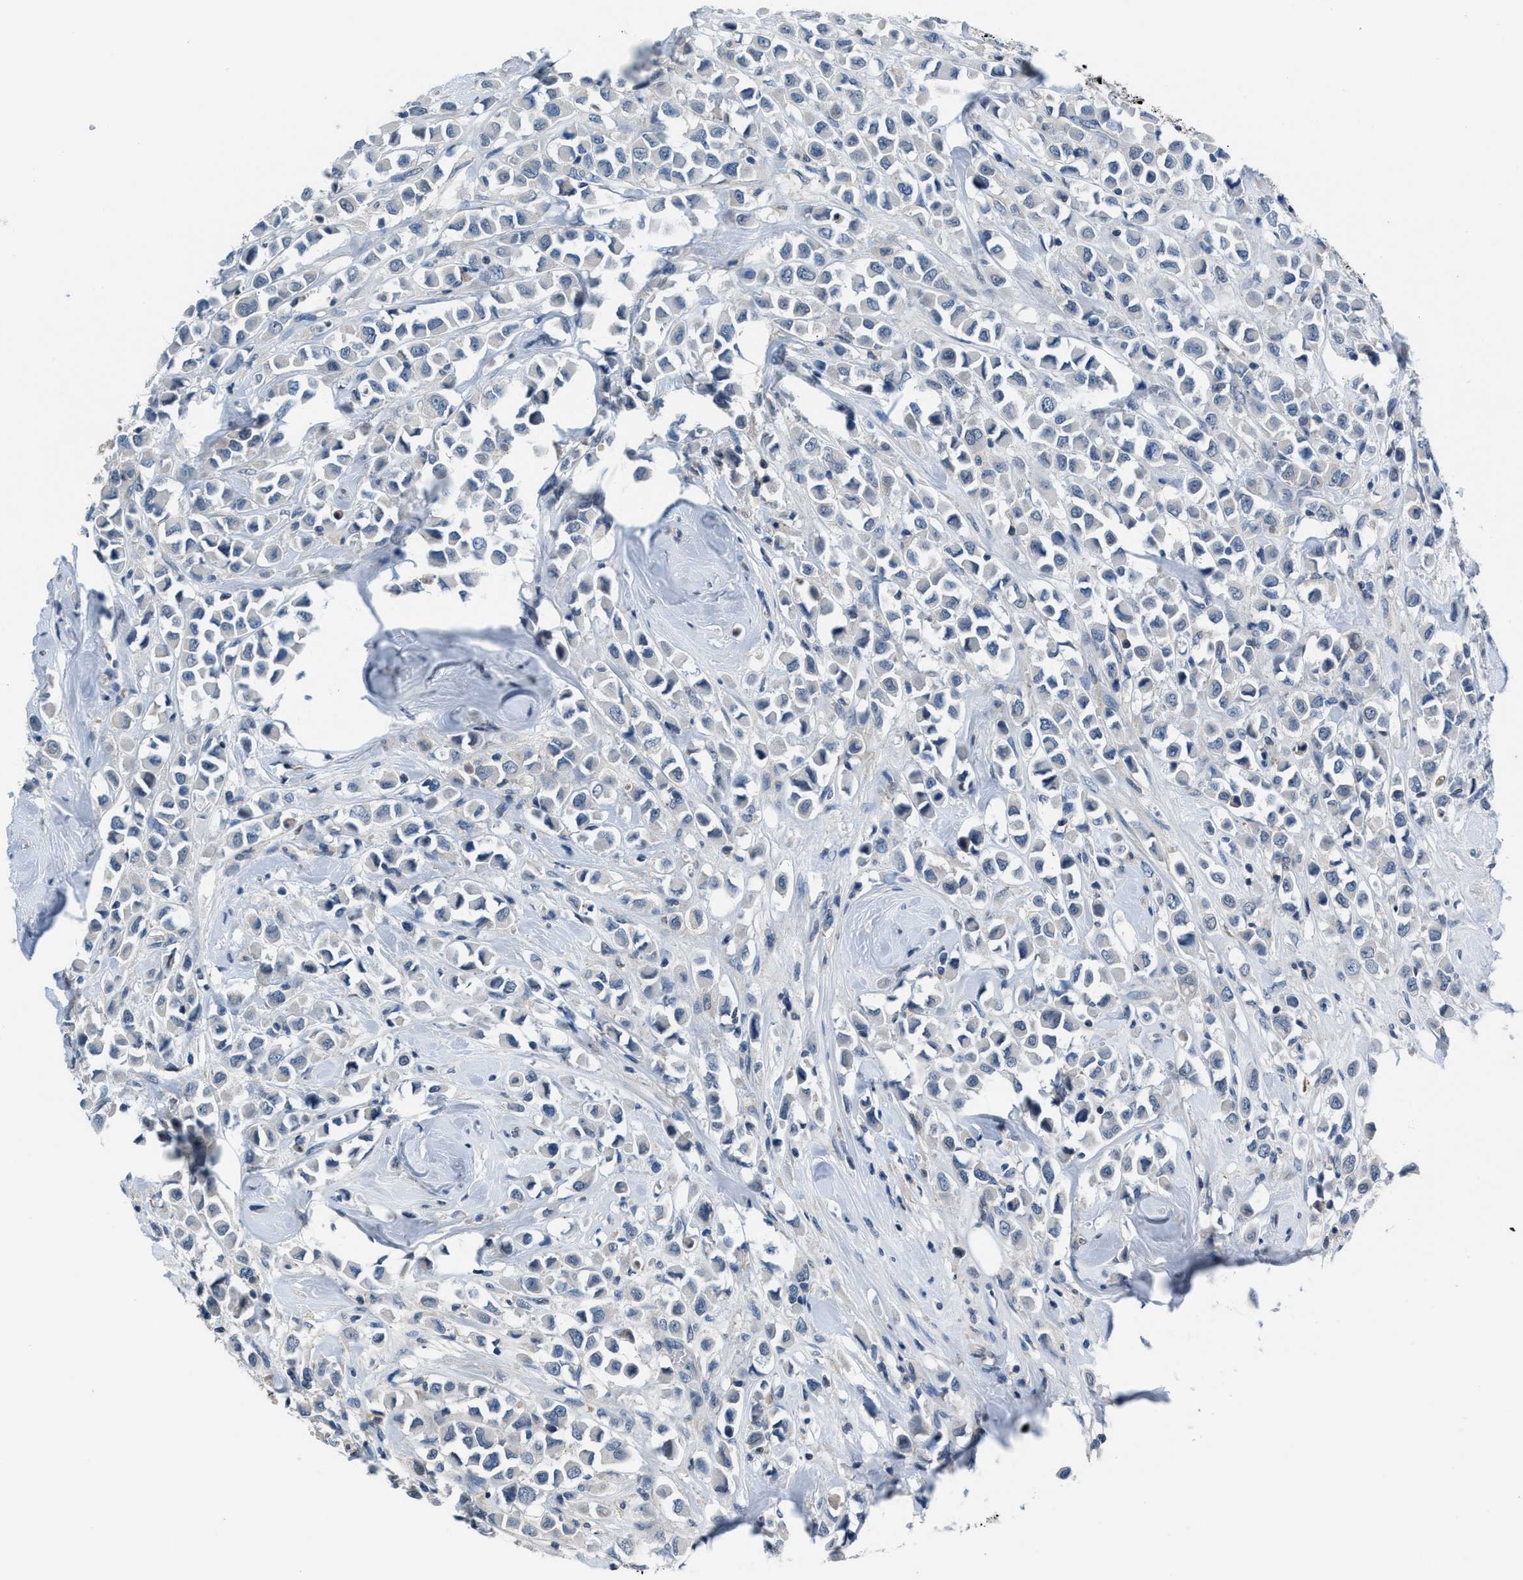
{"staining": {"intensity": "negative", "quantity": "none", "location": "none"}, "tissue": "breast cancer", "cell_type": "Tumor cells", "image_type": "cancer", "snomed": [{"axis": "morphology", "description": "Duct carcinoma"}, {"axis": "topography", "description": "Breast"}], "caption": "Immunohistochemistry of breast intraductal carcinoma exhibits no positivity in tumor cells. (IHC, brightfield microscopy, high magnification).", "gene": "NUDT5", "patient": {"sex": "female", "age": 61}}